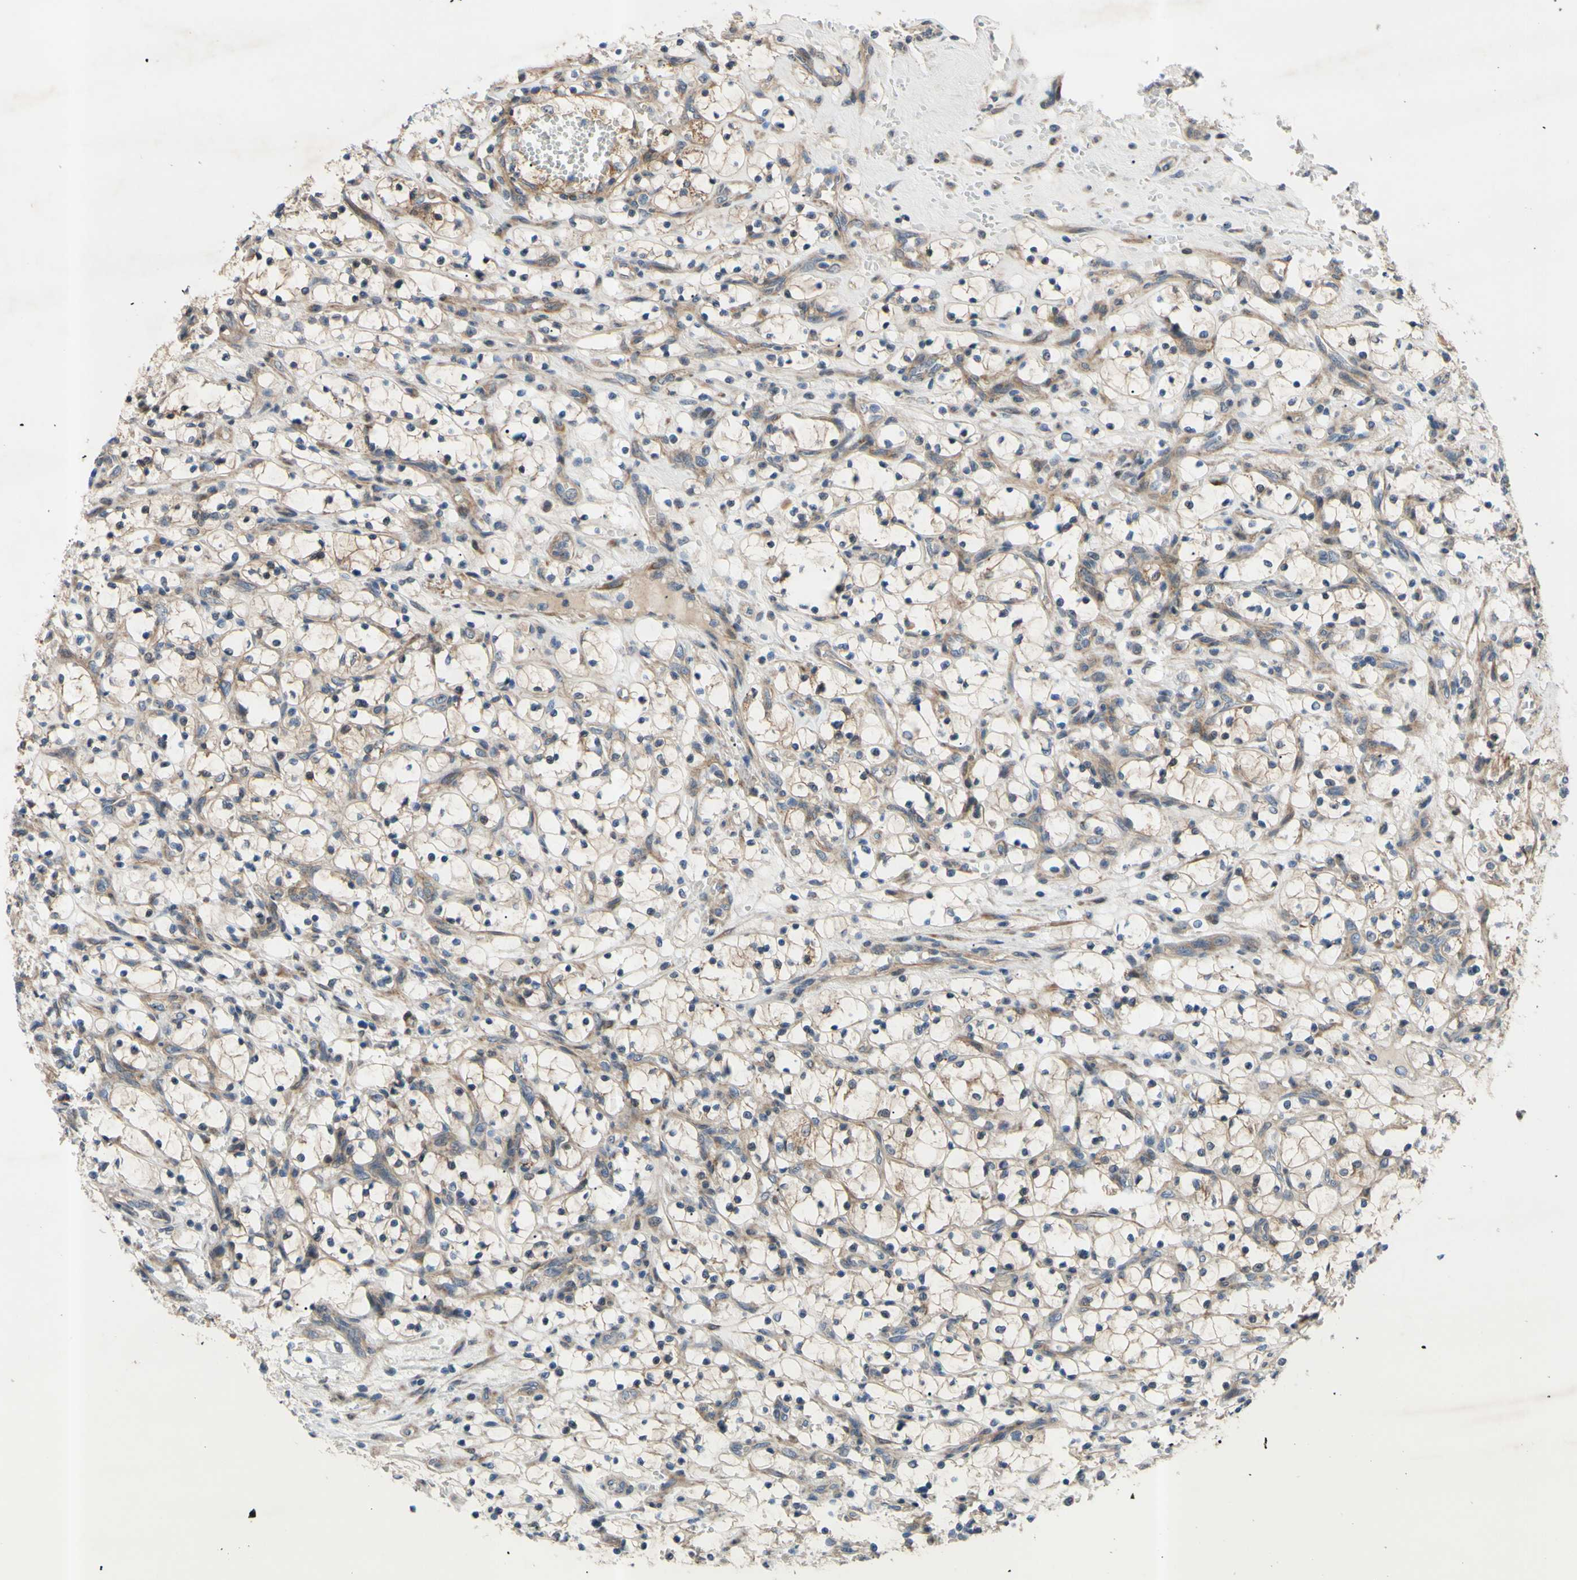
{"staining": {"intensity": "moderate", "quantity": "<25%", "location": "cytoplasmic/membranous"}, "tissue": "renal cancer", "cell_type": "Tumor cells", "image_type": "cancer", "snomed": [{"axis": "morphology", "description": "Adenocarcinoma, NOS"}, {"axis": "topography", "description": "Kidney"}], "caption": "Immunohistochemical staining of adenocarcinoma (renal) reveals low levels of moderate cytoplasmic/membranous expression in approximately <25% of tumor cells.", "gene": "SVIL", "patient": {"sex": "female", "age": 69}}